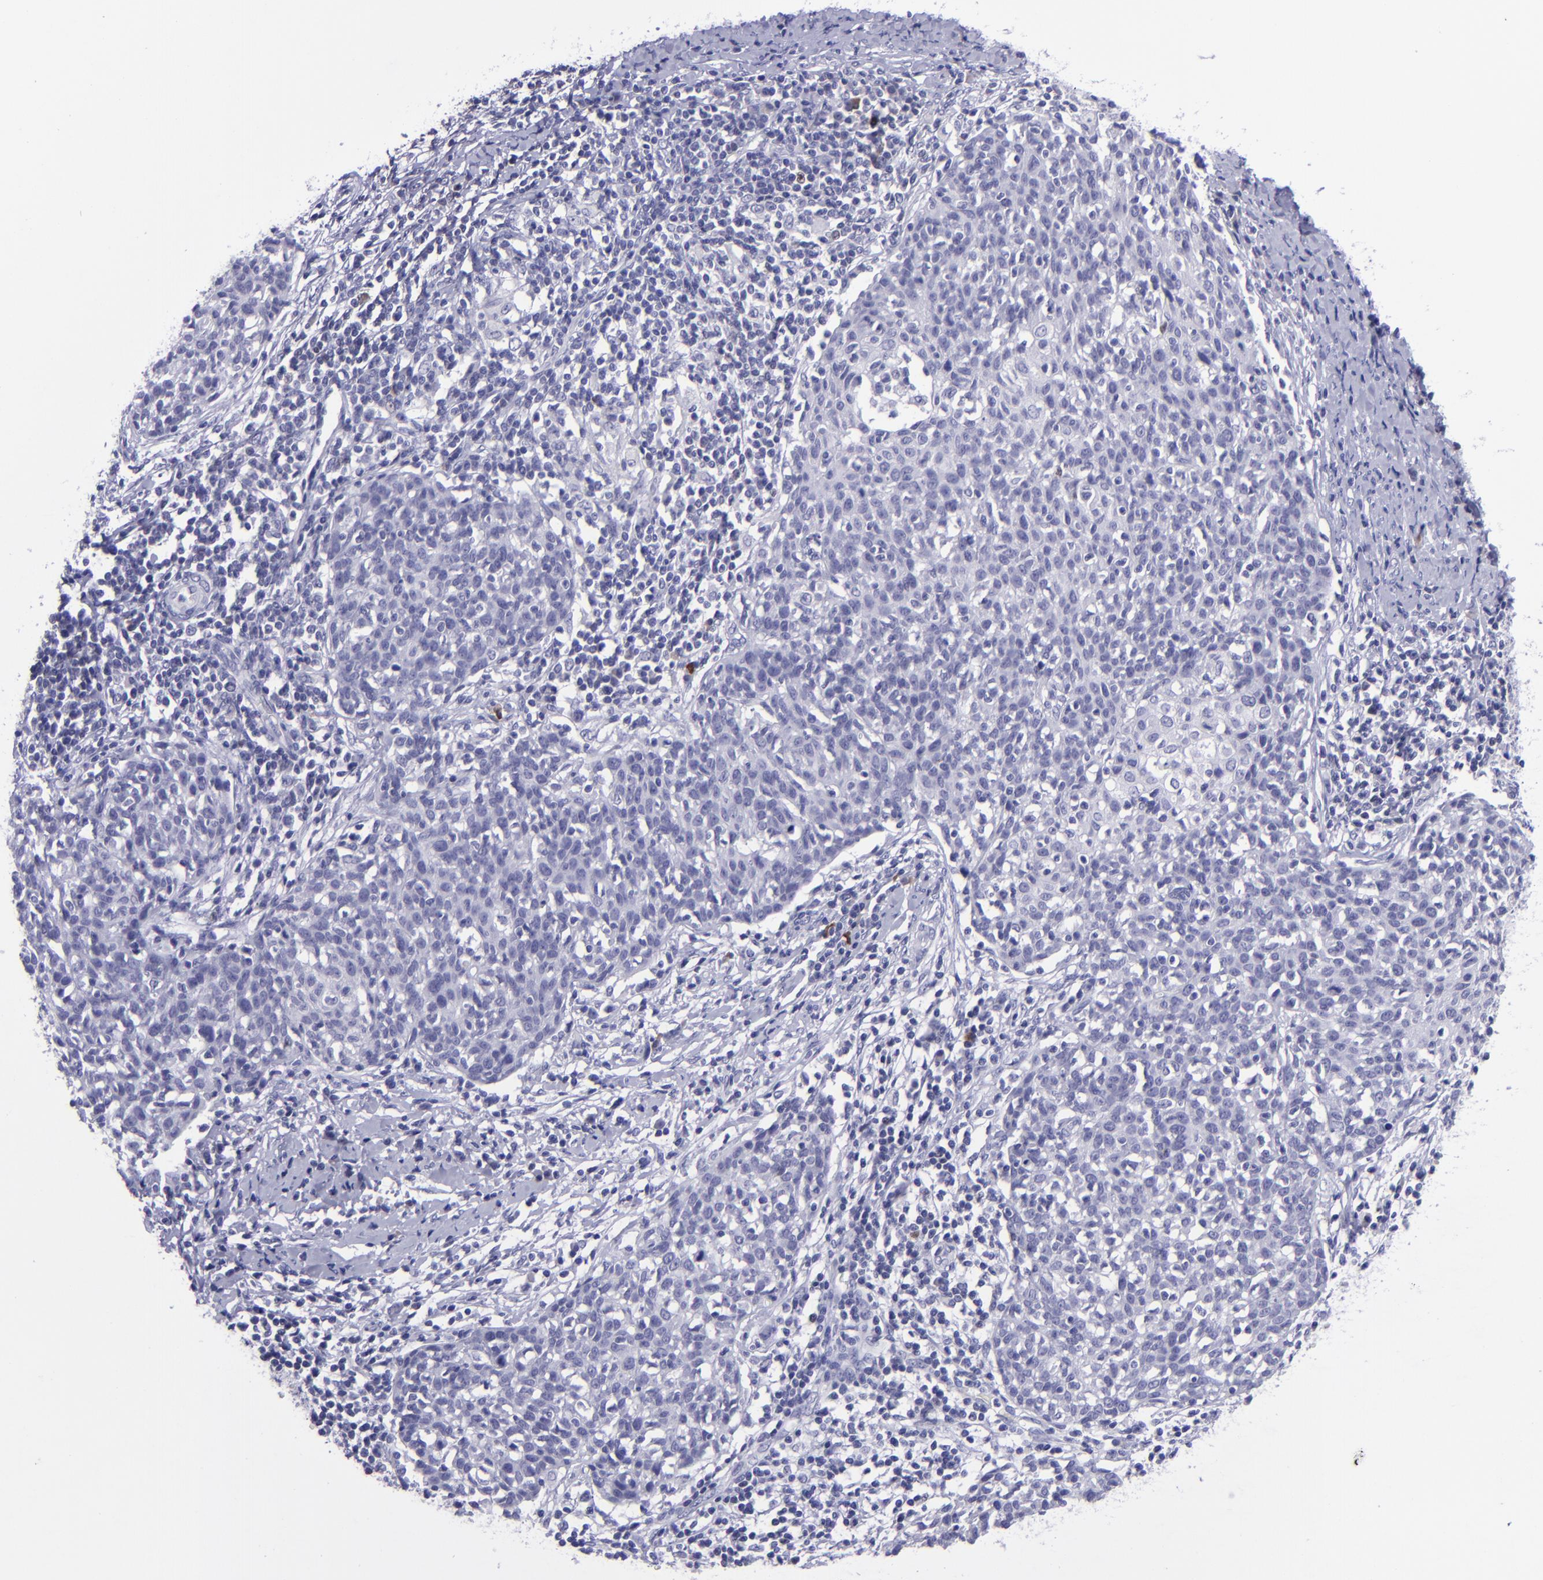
{"staining": {"intensity": "negative", "quantity": "none", "location": "none"}, "tissue": "cervical cancer", "cell_type": "Tumor cells", "image_type": "cancer", "snomed": [{"axis": "morphology", "description": "Squamous cell carcinoma, NOS"}, {"axis": "topography", "description": "Cervix"}], "caption": "Tumor cells show no significant protein positivity in cervical cancer.", "gene": "POU2F2", "patient": {"sex": "female", "age": 38}}